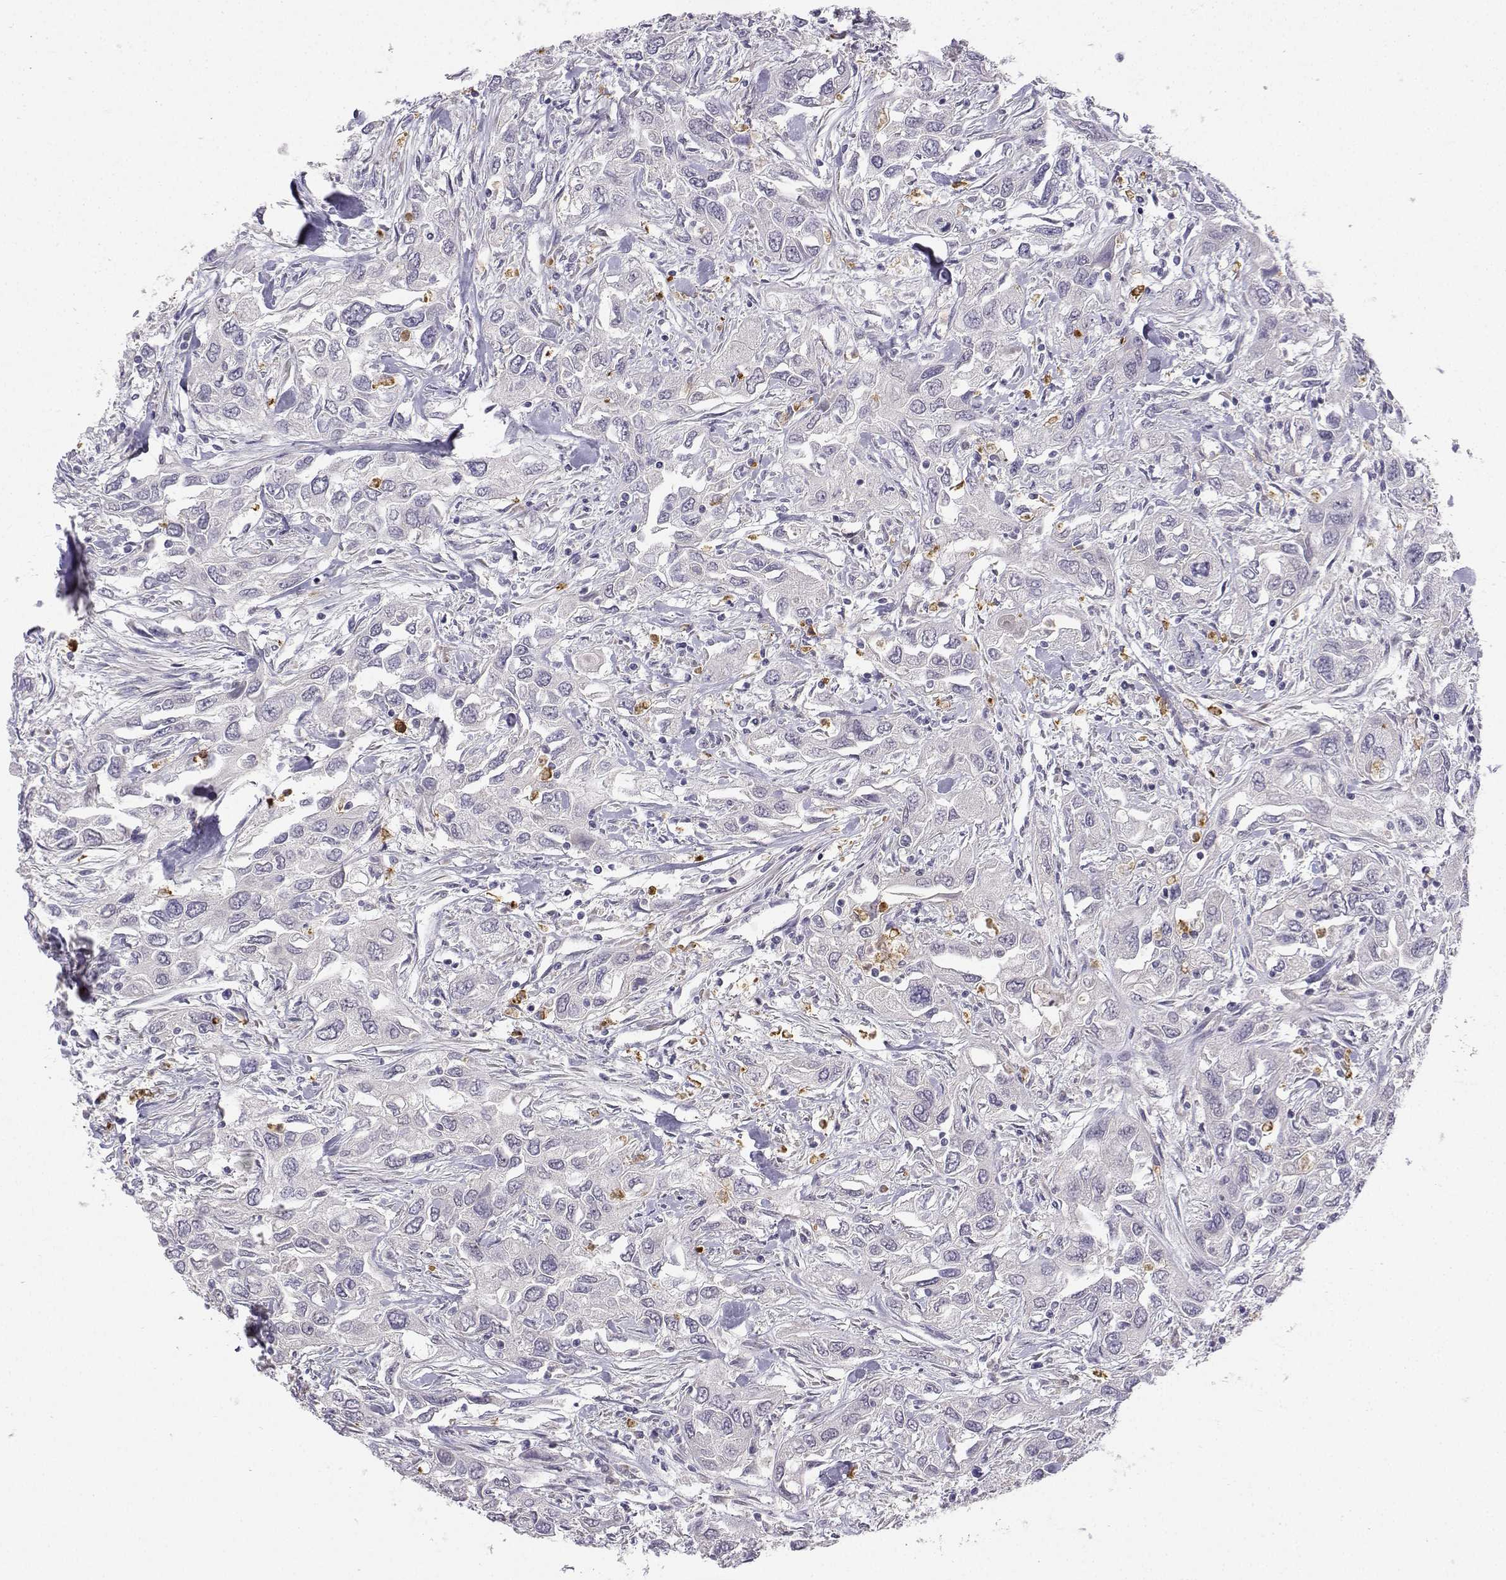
{"staining": {"intensity": "negative", "quantity": "none", "location": "none"}, "tissue": "urothelial cancer", "cell_type": "Tumor cells", "image_type": "cancer", "snomed": [{"axis": "morphology", "description": "Urothelial carcinoma, High grade"}, {"axis": "topography", "description": "Urinary bladder"}], "caption": "This is a micrograph of IHC staining of urothelial cancer, which shows no positivity in tumor cells.", "gene": "CALY", "patient": {"sex": "male", "age": 76}}